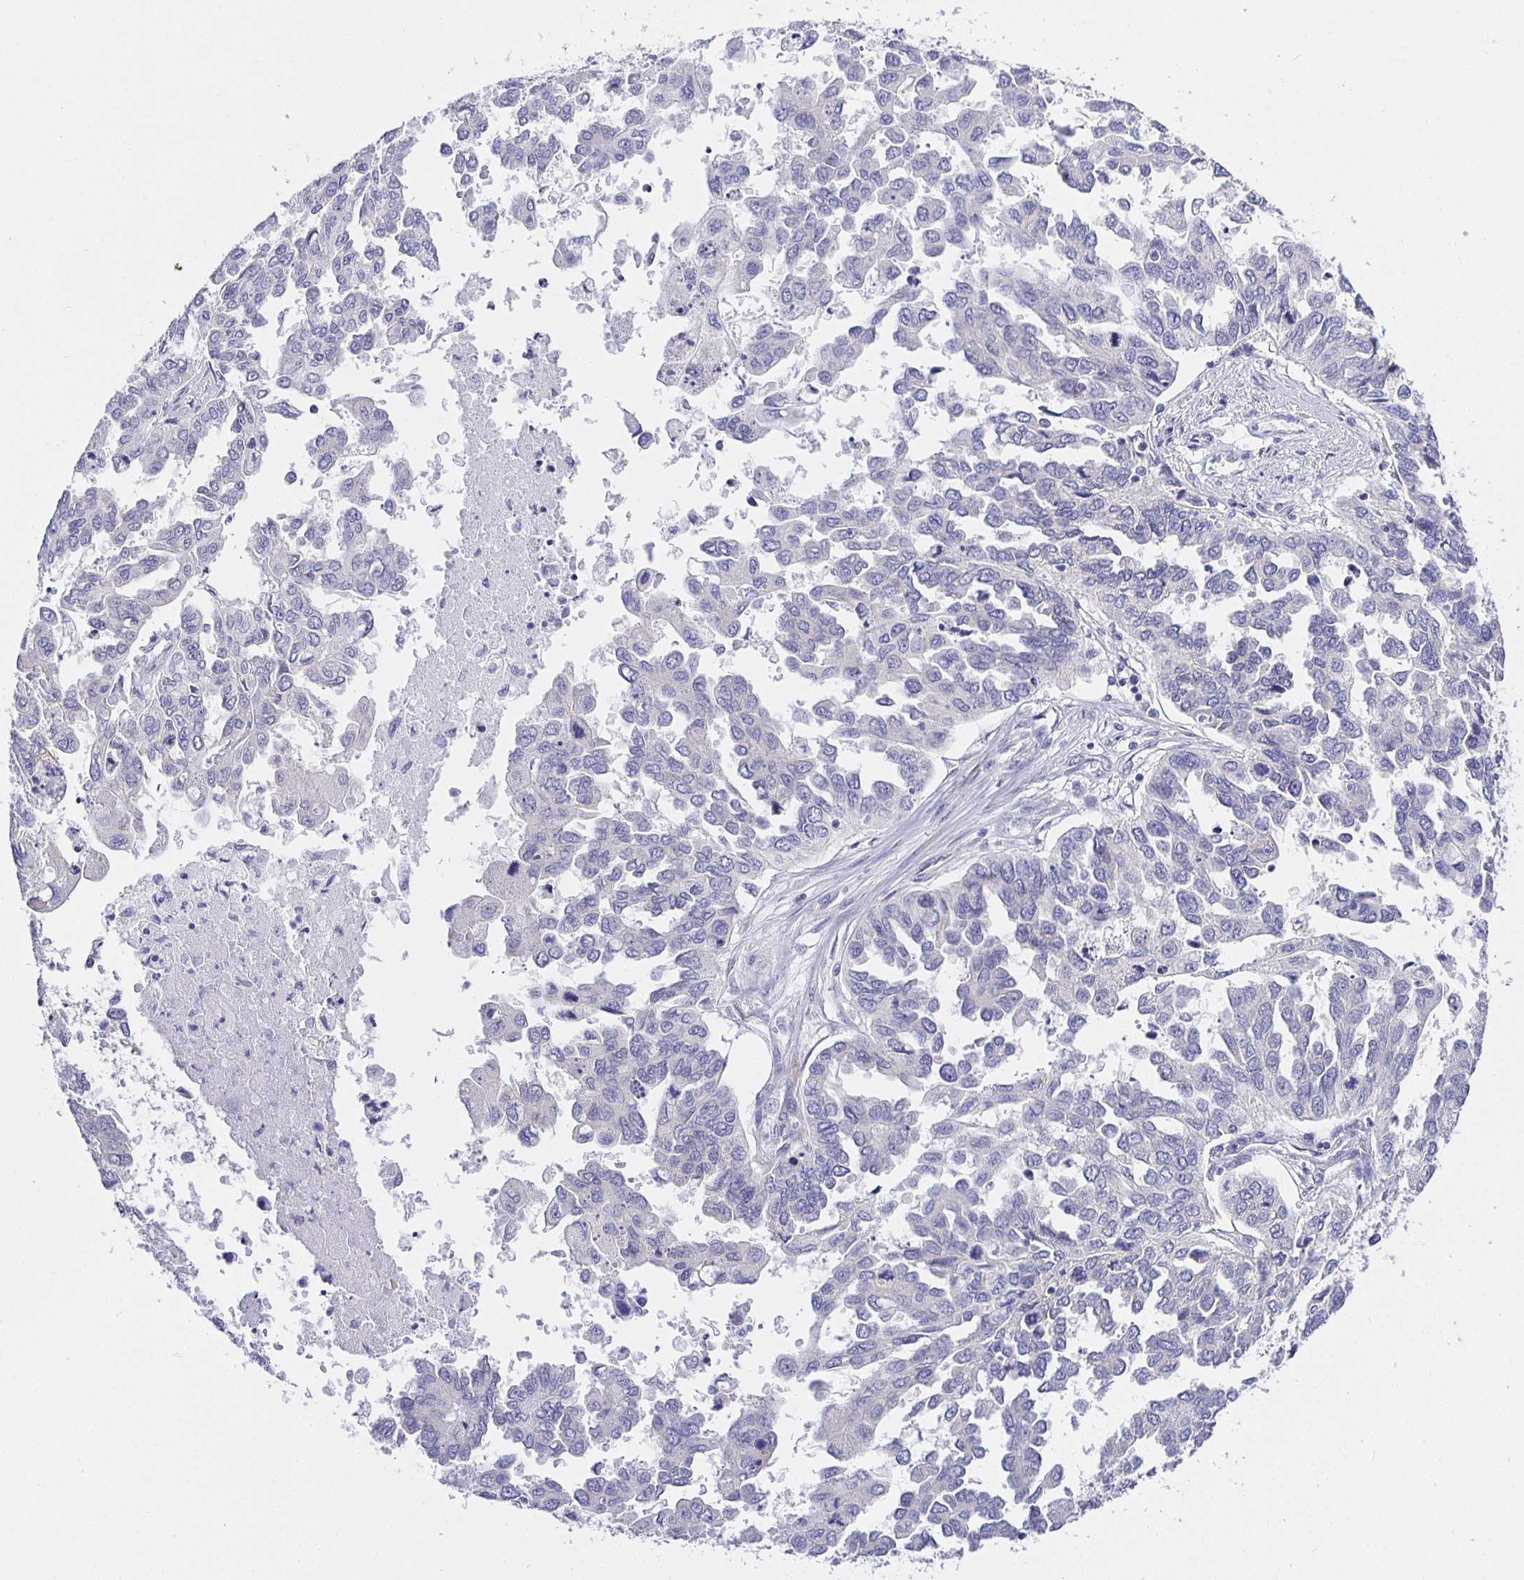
{"staining": {"intensity": "negative", "quantity": "none", "location": "none"}, "tissue": "ovarian cancer", "cell_type": "Tumor cells", "image_type": "cancer", "snomed": [{"axis": "morphology", "description": "Cystadenocarcinoma, serous, NOS"}, {"axis": "topography", "description": "Ovary"}], "caption": "Immunohistochemical staining of ovarian cancer (serous cystadenocarcinoma) exhibits no significant staining in tumor cells.", "gene": "OPALIN", "patient": {"sex": "female", "age": 53}}